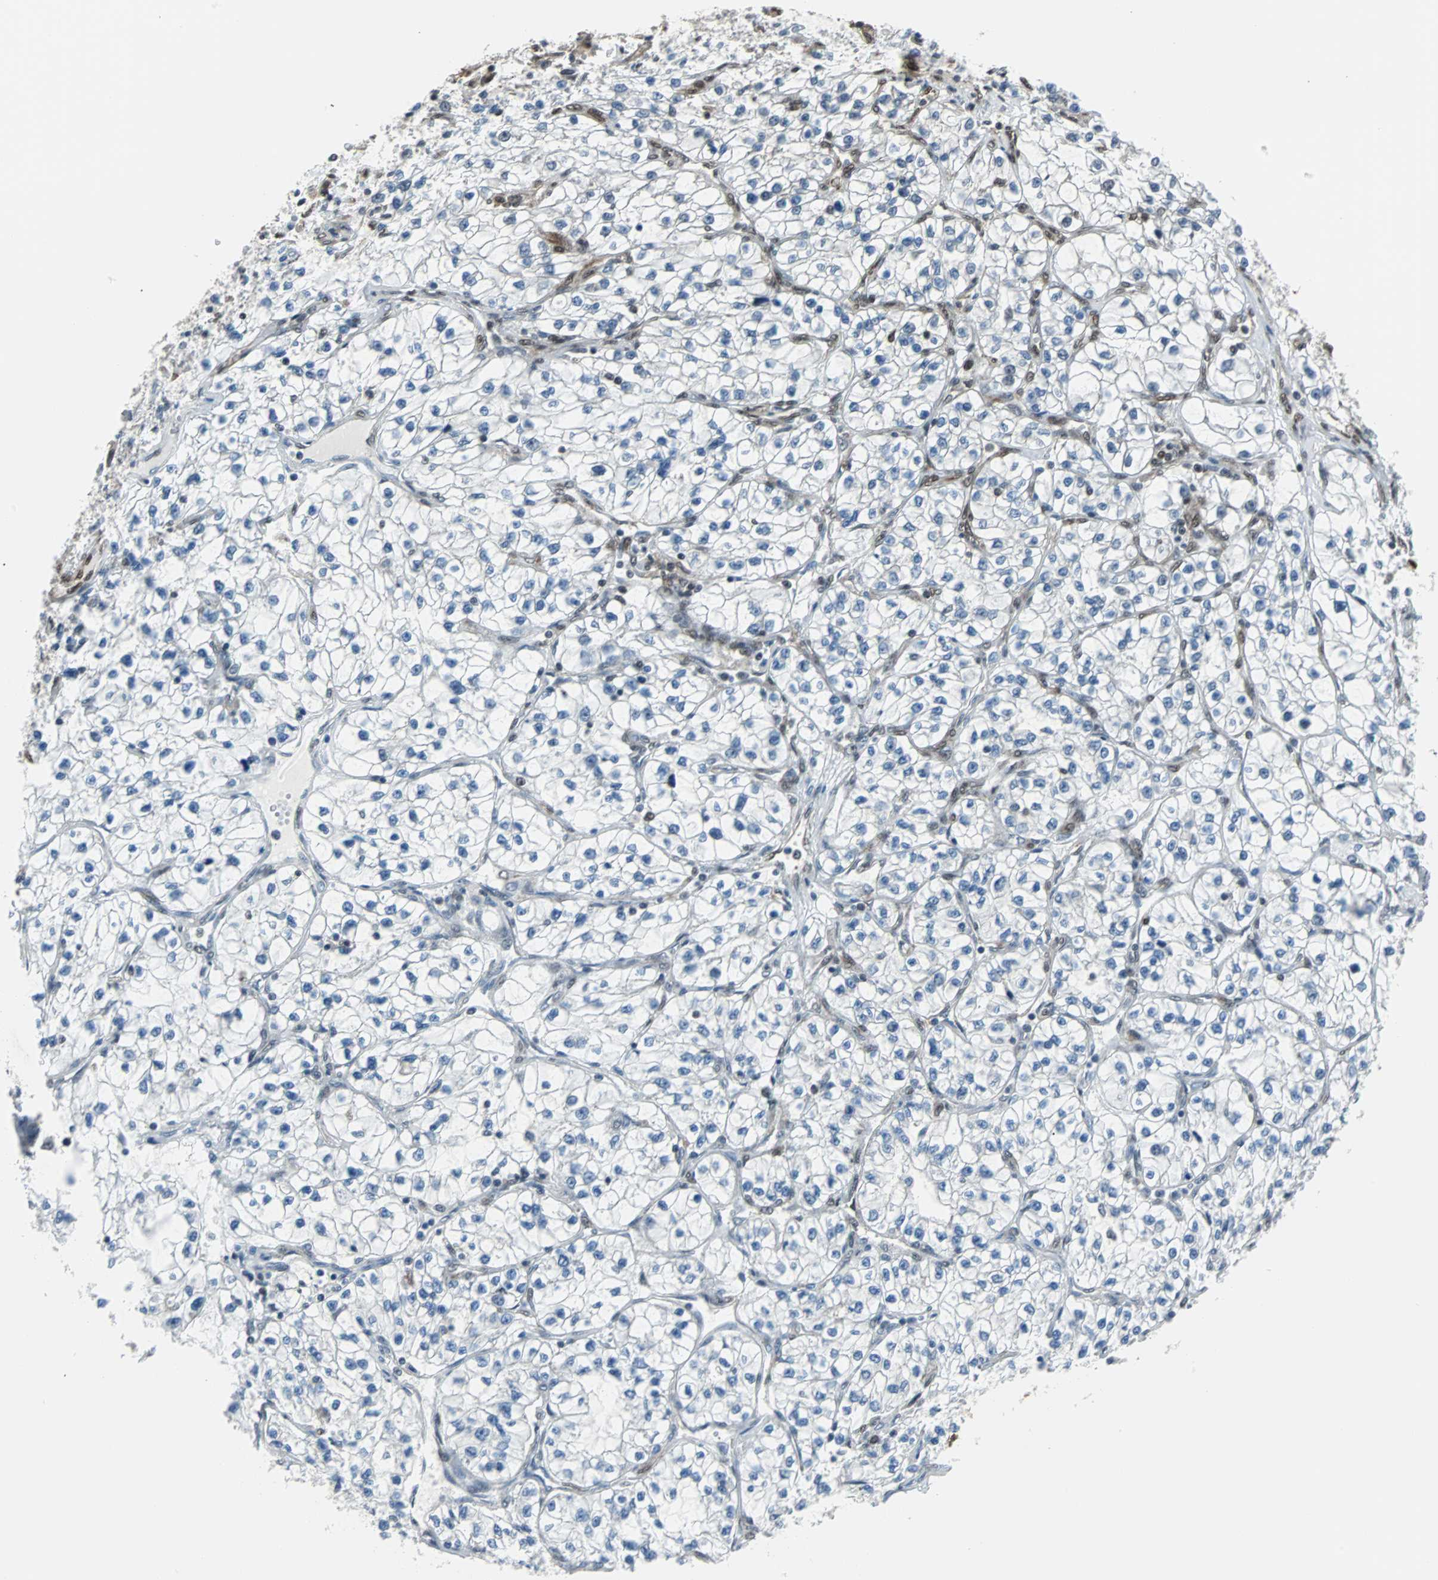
{"staining": {"intensity": "negative", "quantity": "none", "location": "none"}, "tissue": "renal cancer", "cell_type": "Tumor cells", "image_type": "cancer", "snomed": [{"axis": "morphology", "description": "Adenocarcinoma, NOS"}, {"axis": "topography", "description": "Kidney"}], "caption": "Adenocarcinoma (renal) was stained to show a protein in brown. There is no significant expression in tumor cells.", "gene": "VCP", "patient": {"sex": "female", "age": 57}}